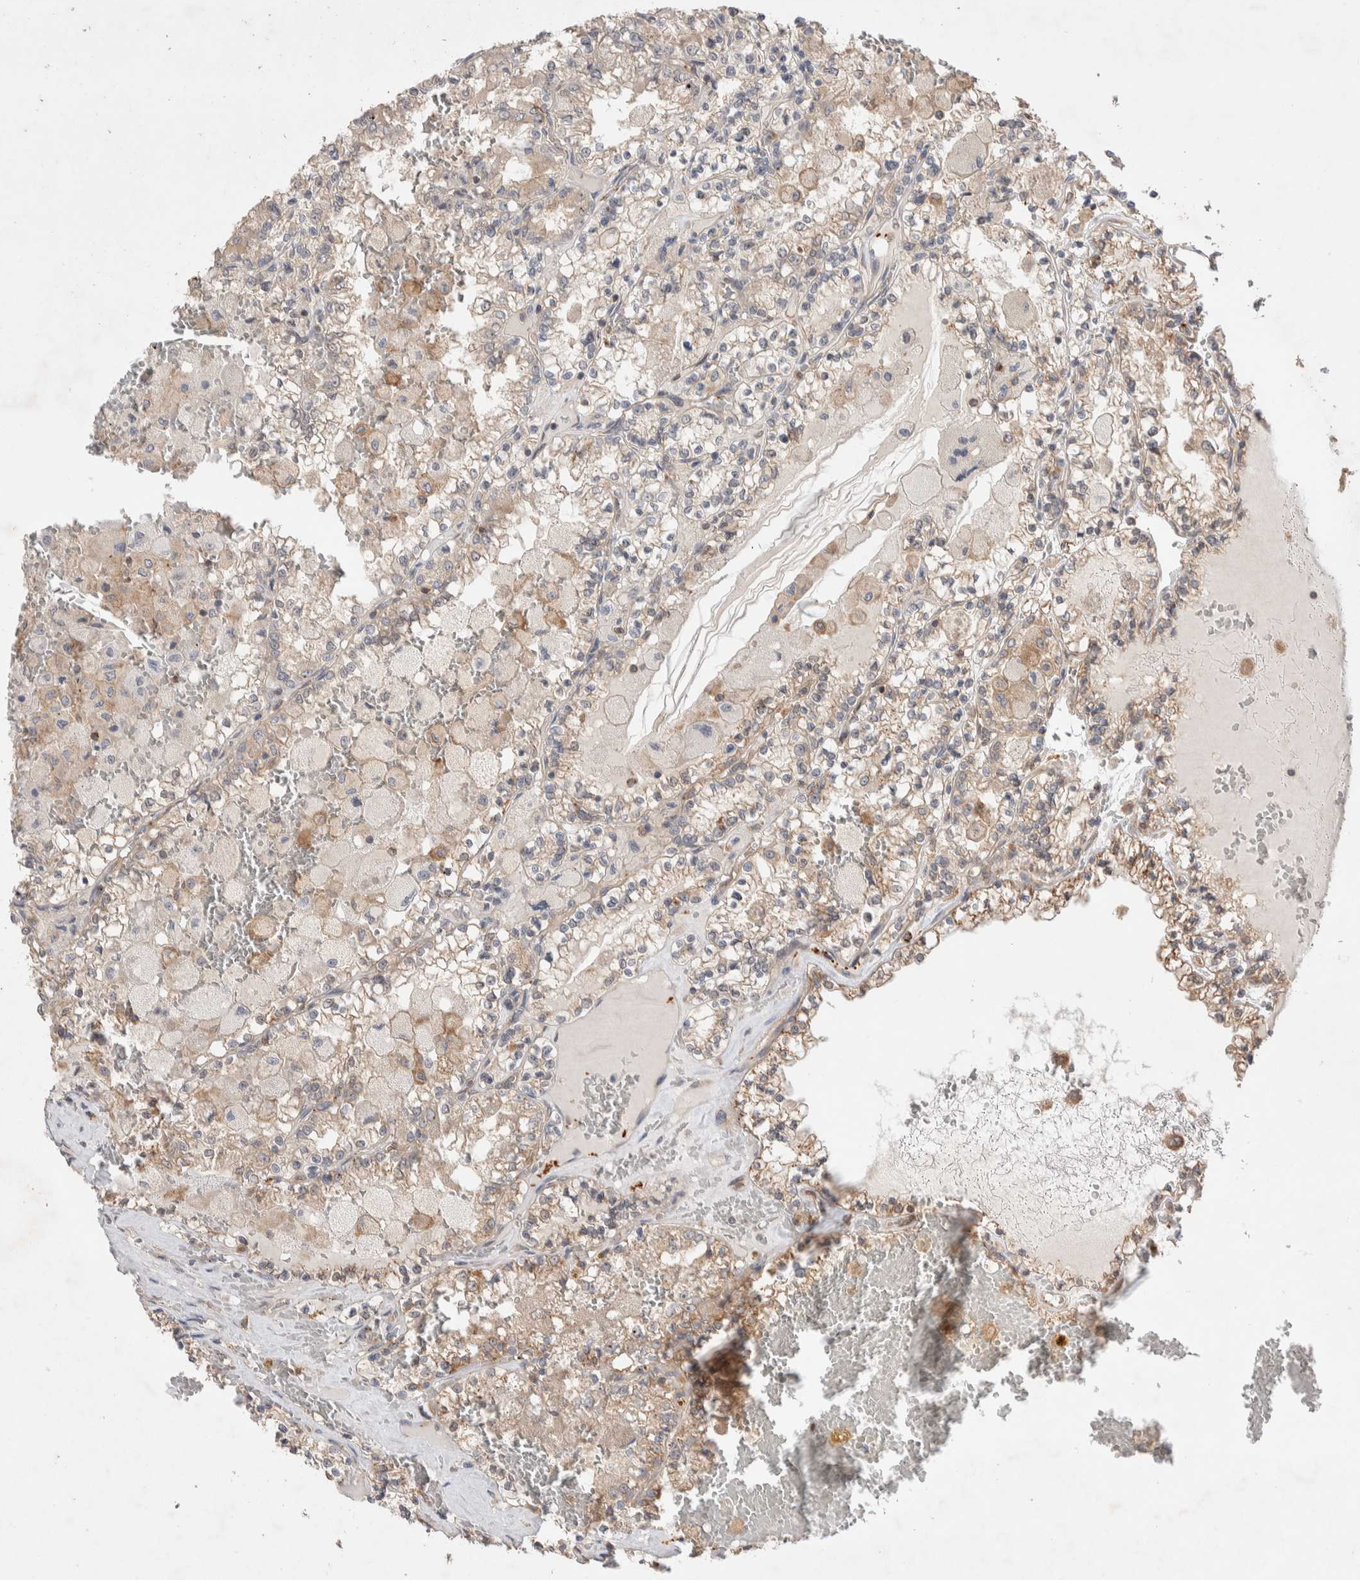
{"staining": {"intensity": "weak", "quantity": "<25%", "location": "cytoplasmic/membranous"}, "tissue": "renal cancer", "cell_type": "Tumor cells", "image_type": "cancer", "snomed": [{"axis": "morphology", "description": "Adenocarcinoma, NOS"}, {"axis": "topography", "description": "Kidney"}], "caption": "Renal cancer (adenocarcinoma) was stained to show a protein in brown. There is no significant expression in tumor cells. (DAB IHC visualized using brightfield microscopy, high magnification).", "gene": "DEPTOR", "patient": {"sex": "female", "age": 56}}